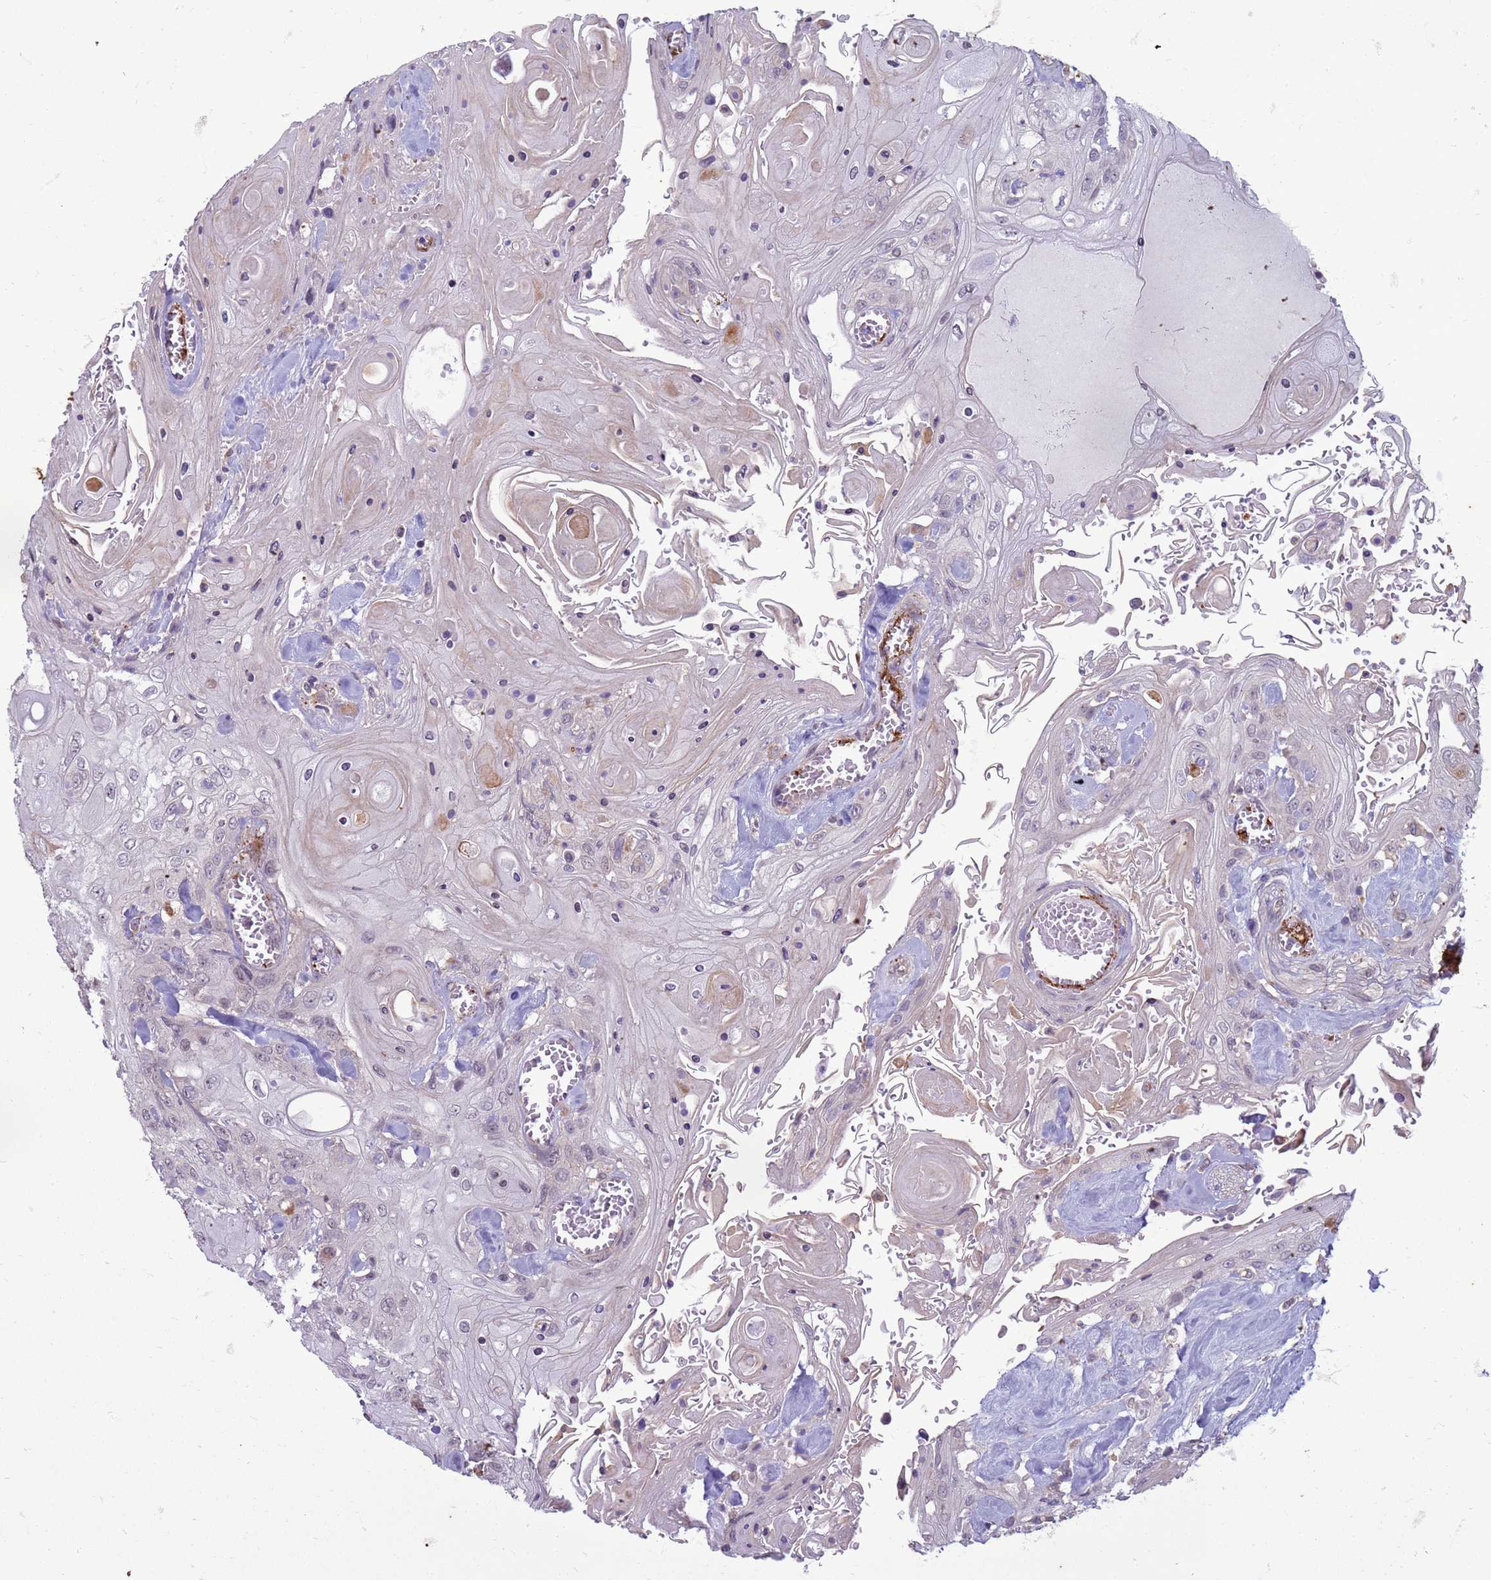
{"staining": {"intensity": "negative", "quantity": "none", "location": "none"}, "tissue": "head and neck cancer", "cell_type": "Tumor cells", "image_type": "cancer", "snomed": [{"axis": "morphology", "description": "Squamous cell carcinoma, NOS"}, {"axis": "topography", "description": "Head-Neck"}], "caption": "DAB immunohistochemical staining of head and neck squamous cell carcinoma demonstrates no significant positivity in tumor cells.", "gene": "SLC15A3", "patient": {"sex": "female", "age": 43}}